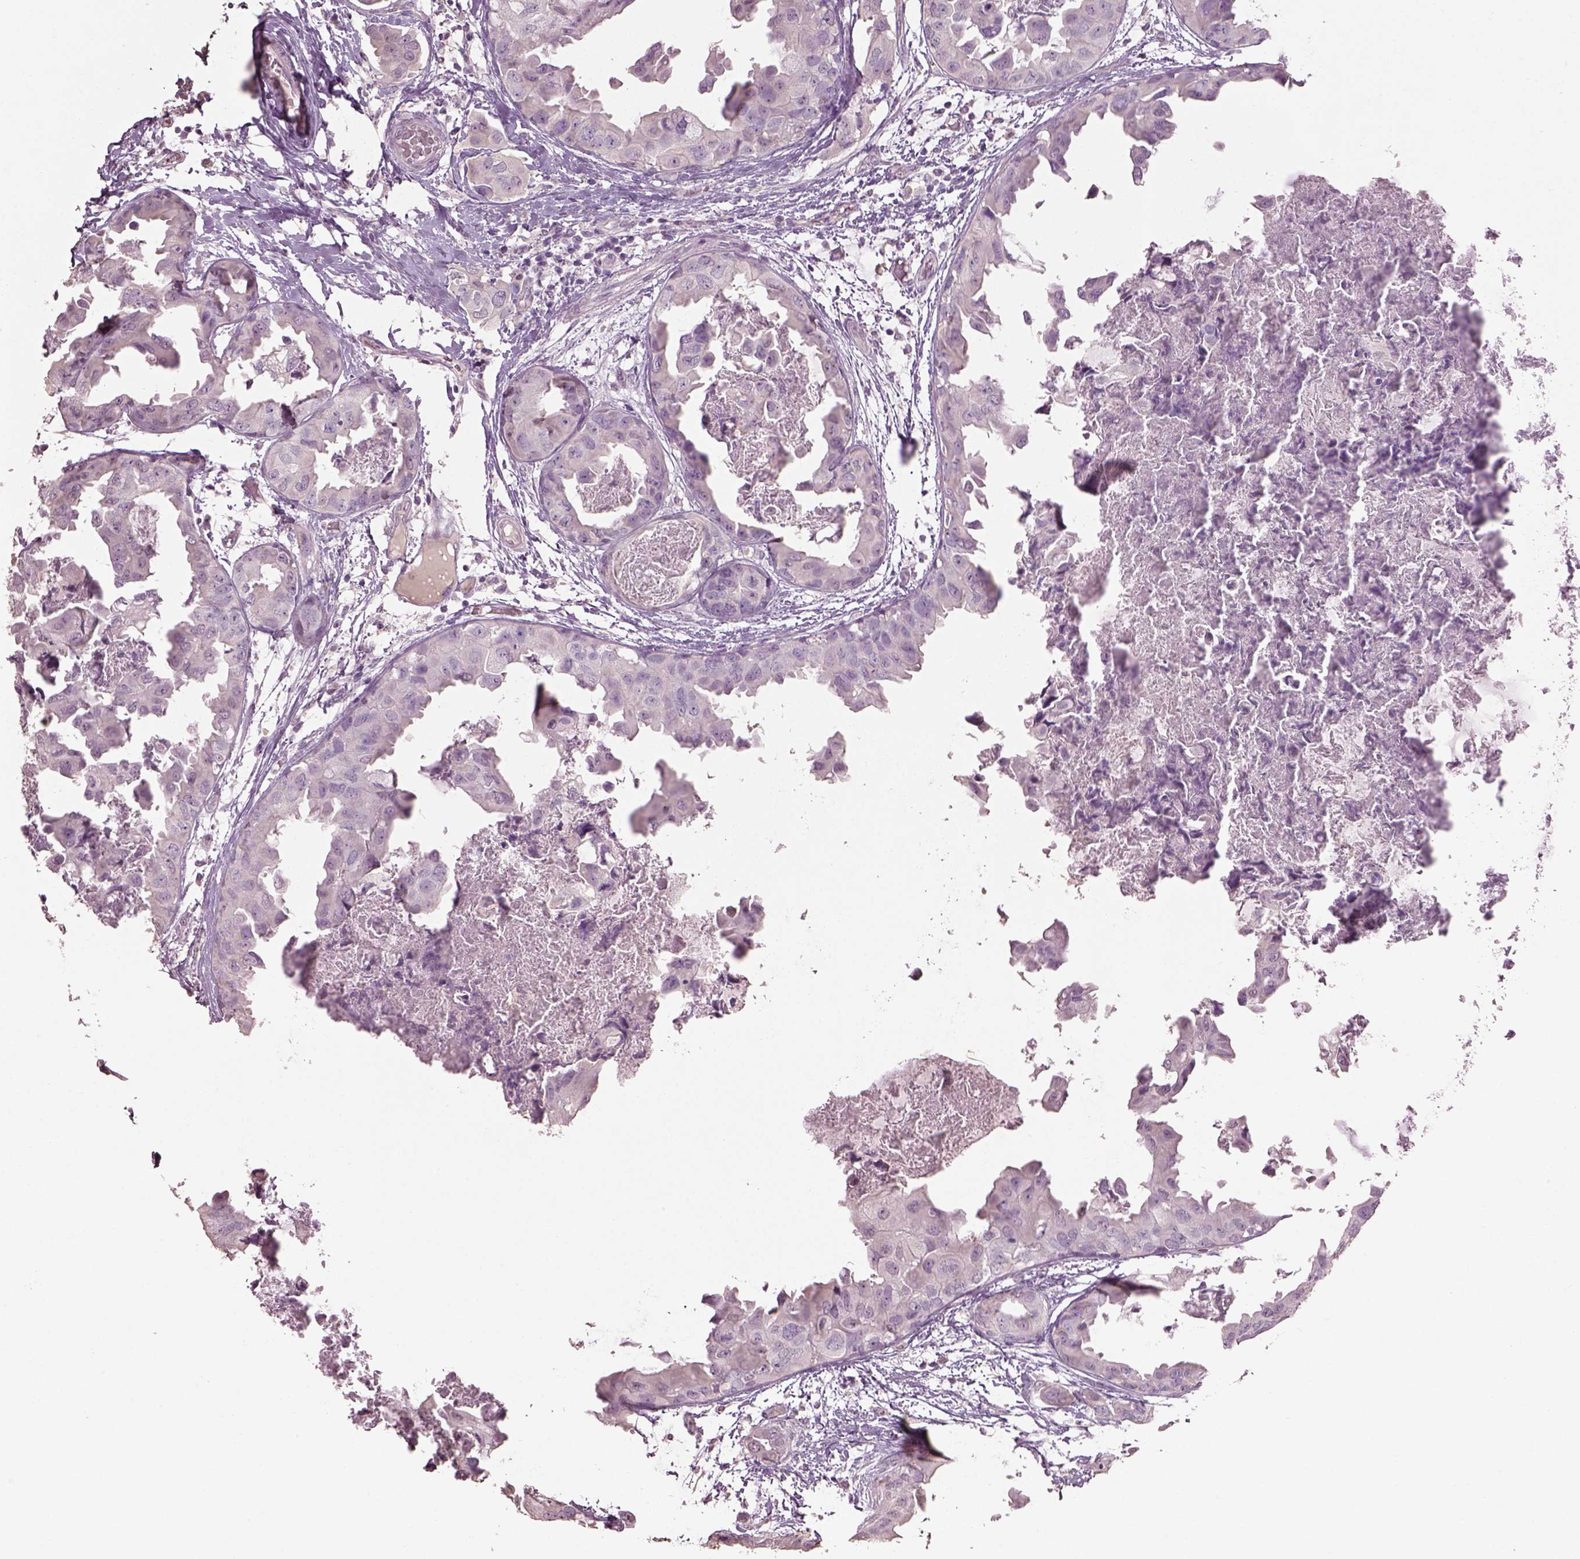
{"staining": {"intensity": "negative", "quantity": "none", "location": "none"}, "tissue": "breast cancer", "cell_type": "Tumor cells", "image_type": "cancer", "snomed": [{"axis": "morphology", "description": "Normal tissue, NOS"}, {"axis": "morphology", "description": "Duct carcinoma"}, {"axis": "topography", "description": "Breast"}], "caption": "Photomicrograph shows no protein positivity in tumor cells of breast cancer (intraductal carcinoma) tissue.", "gene": "KCNIP3", "patient": {"sex": "female", "age": 40}}